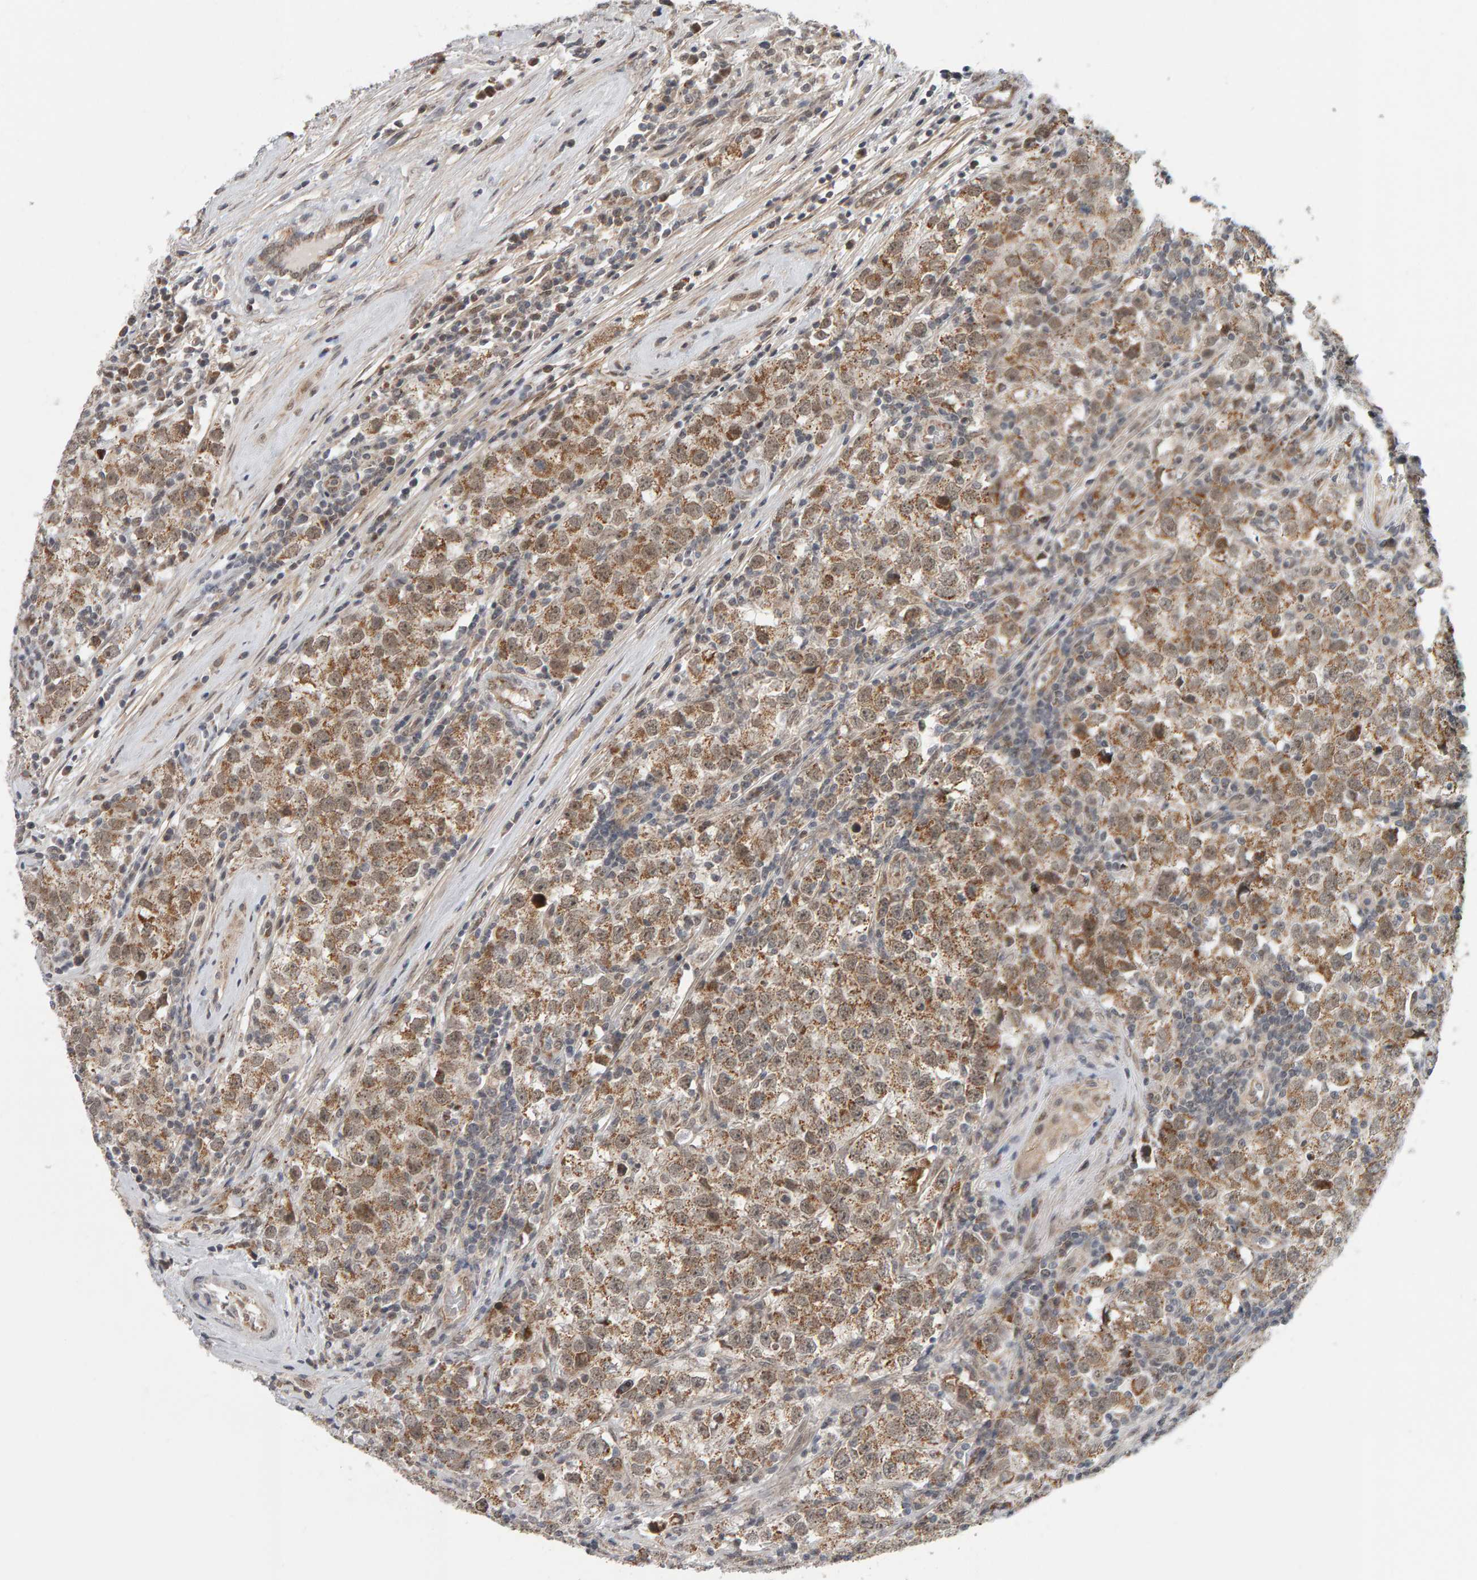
{"staining": {"intensity": "moderate", "quantity": ">75%", "location": "cytoplasmic/membranous,nuclear"}, "tissue": "testis cancer", "cell_type": "Tumor cells", "image_type": "cancer", "snomed": [{"axis": "morphology", "description": "Seminoma, NOS"}, {"axis": "morphology", "description": "Carcinoma, Embryonal, NOS"}, {"axis": "topography", "description": "Testis"}], "caption": "Testis embryonal carcinoma stained for a protein (brown) displays moderate cytoplasmic/membranous and nuclear positive staining in approximately >75% of tumor cells.", "gene": "DAP3", "patient": {"sex": "male", "age": 28}}